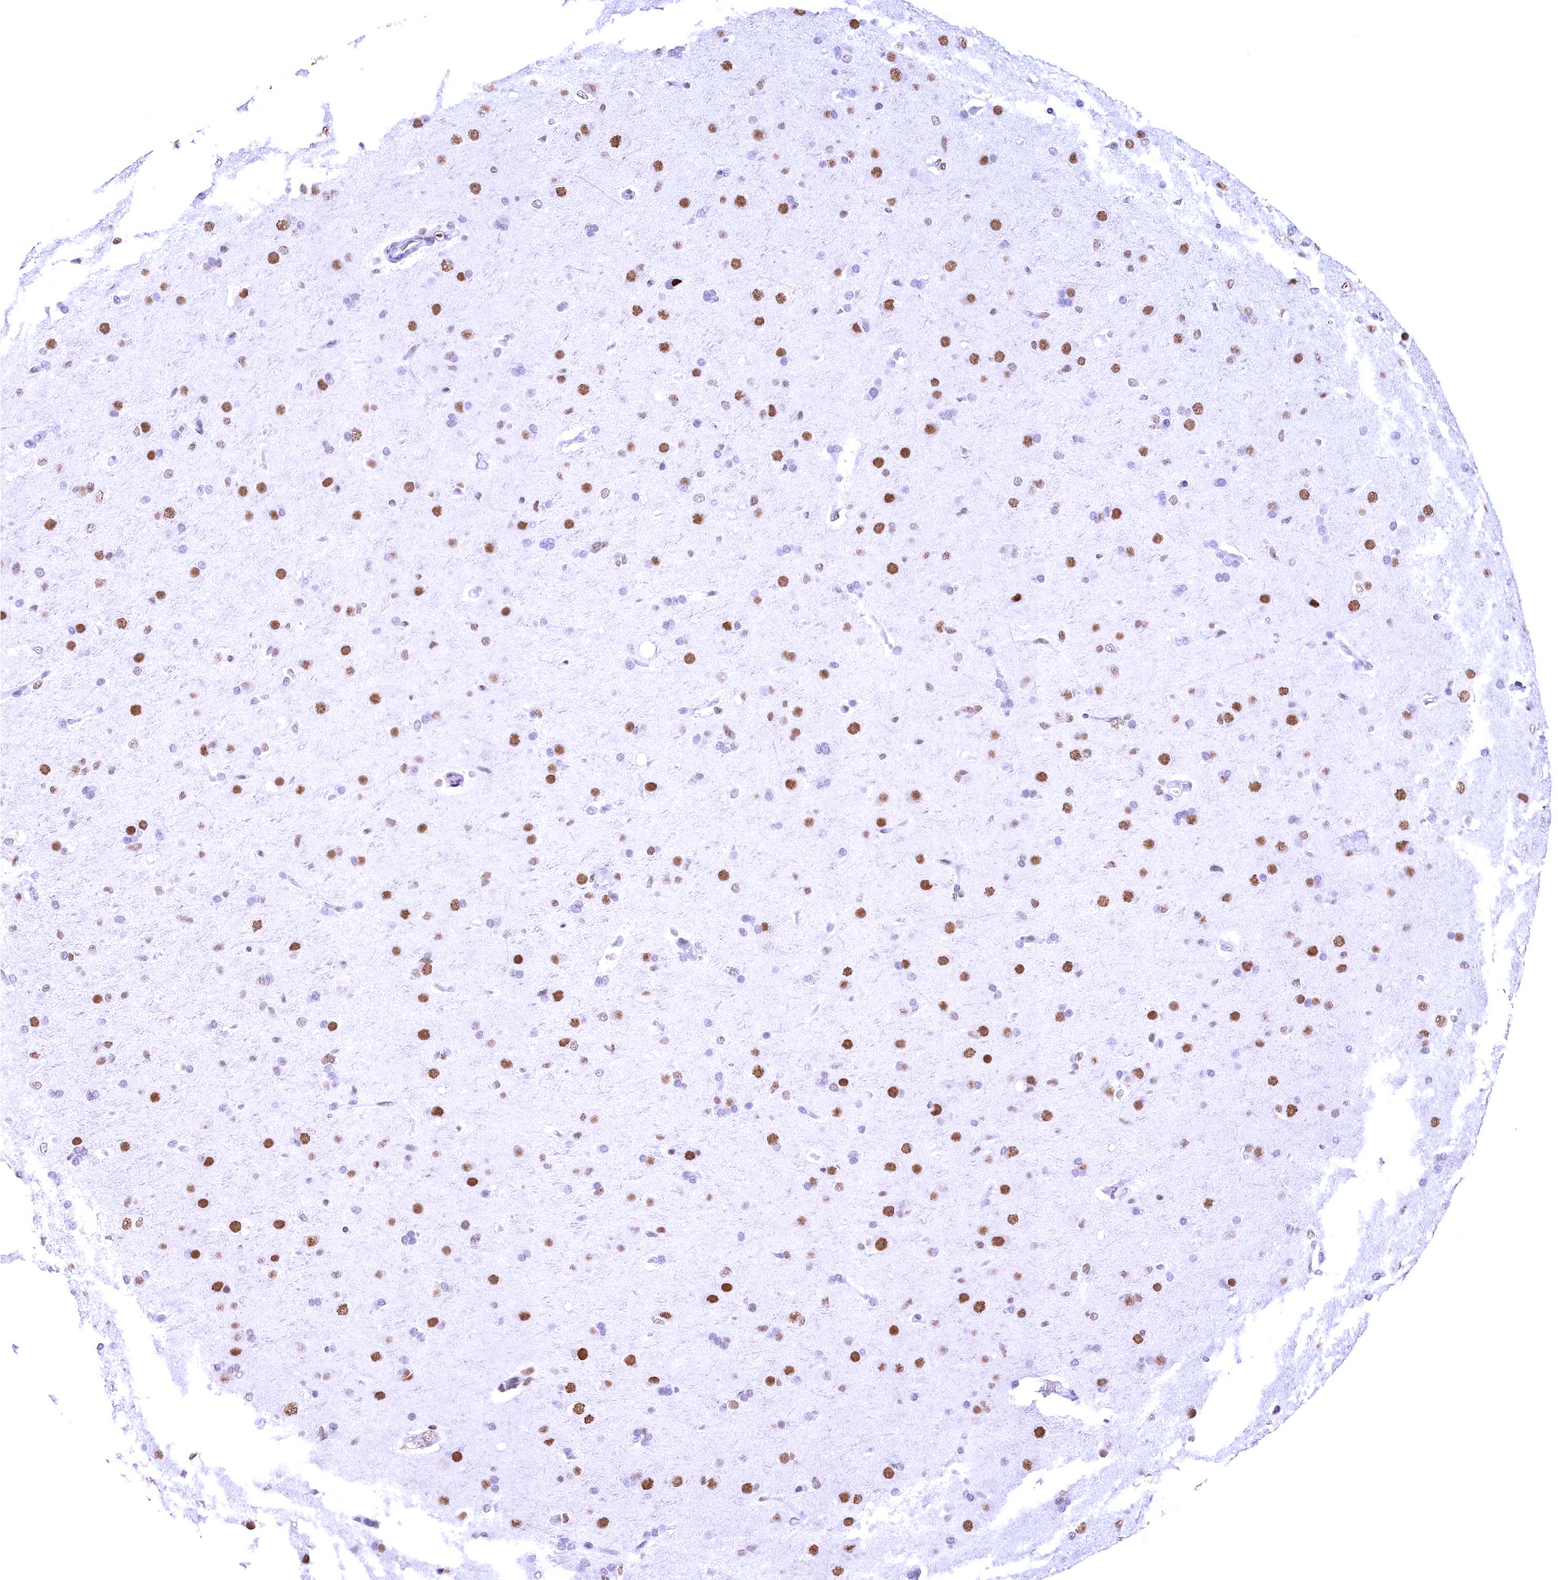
{"staining": {"intensity": "strong", "quantity": "25%-75%", "location": "nuclear"}, "tissue": "glioma", "cell_type": "Tumor cells", "image_type": "cancer", "snomed": [{"axis": "morphology", "description": "Glioma, malignant, Low grade"}, {"axis": "topography", "description": "Brain"}], "caption": "High-magnification brightfield microscopy of malignant glioma (low-grade) stained with DAB (brown) and counterstained with hematoxylin (blue). tumor cells exhibit strong nuclear staining is seen in about25%-75% of cells.", "gene": "CDC26", "patient": {"sex": "male", "age": 65}}